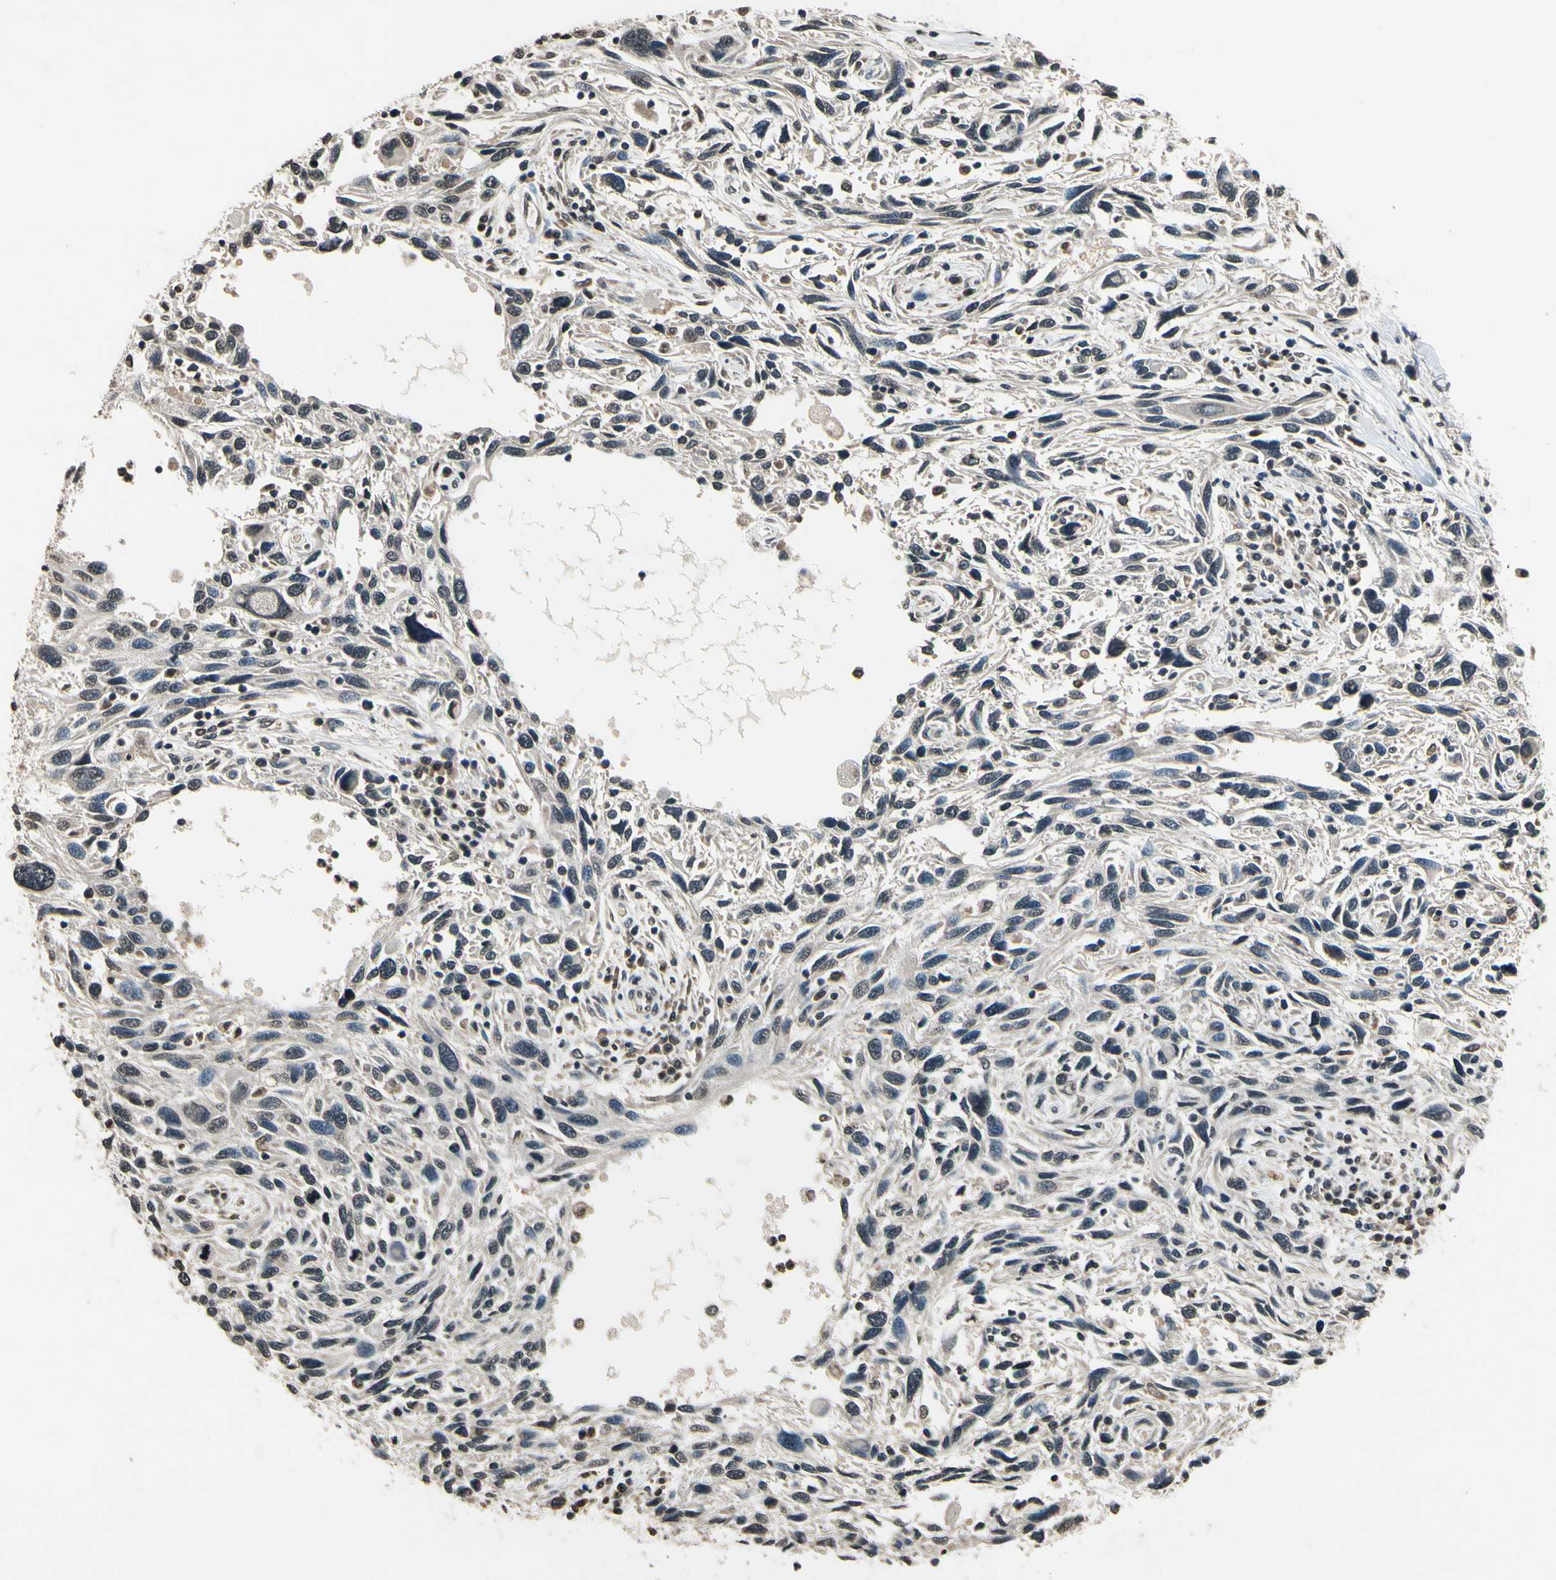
{"staining": {"intensity": "weak", "quantity": ">75%", "location": "cytoplasmic/membranous"}, "tissue": "melanoma", "cell_type": "Tumor cells", "image_type": "cancer", "snomed": [{"axis": "morphology", "description": "Malignant melanoma, NOS"}, {"axis": "topography", "description": "Skin"}], "caption": "Melanoma stained with DAB (3,3'-diaminobenzidine) IHC shows low levels of weak cytoplasmic/membranous staining in approximately >75% of tumor cells.", "gene": "GCLC", "patient": {"sex": "male", "age": 53}}